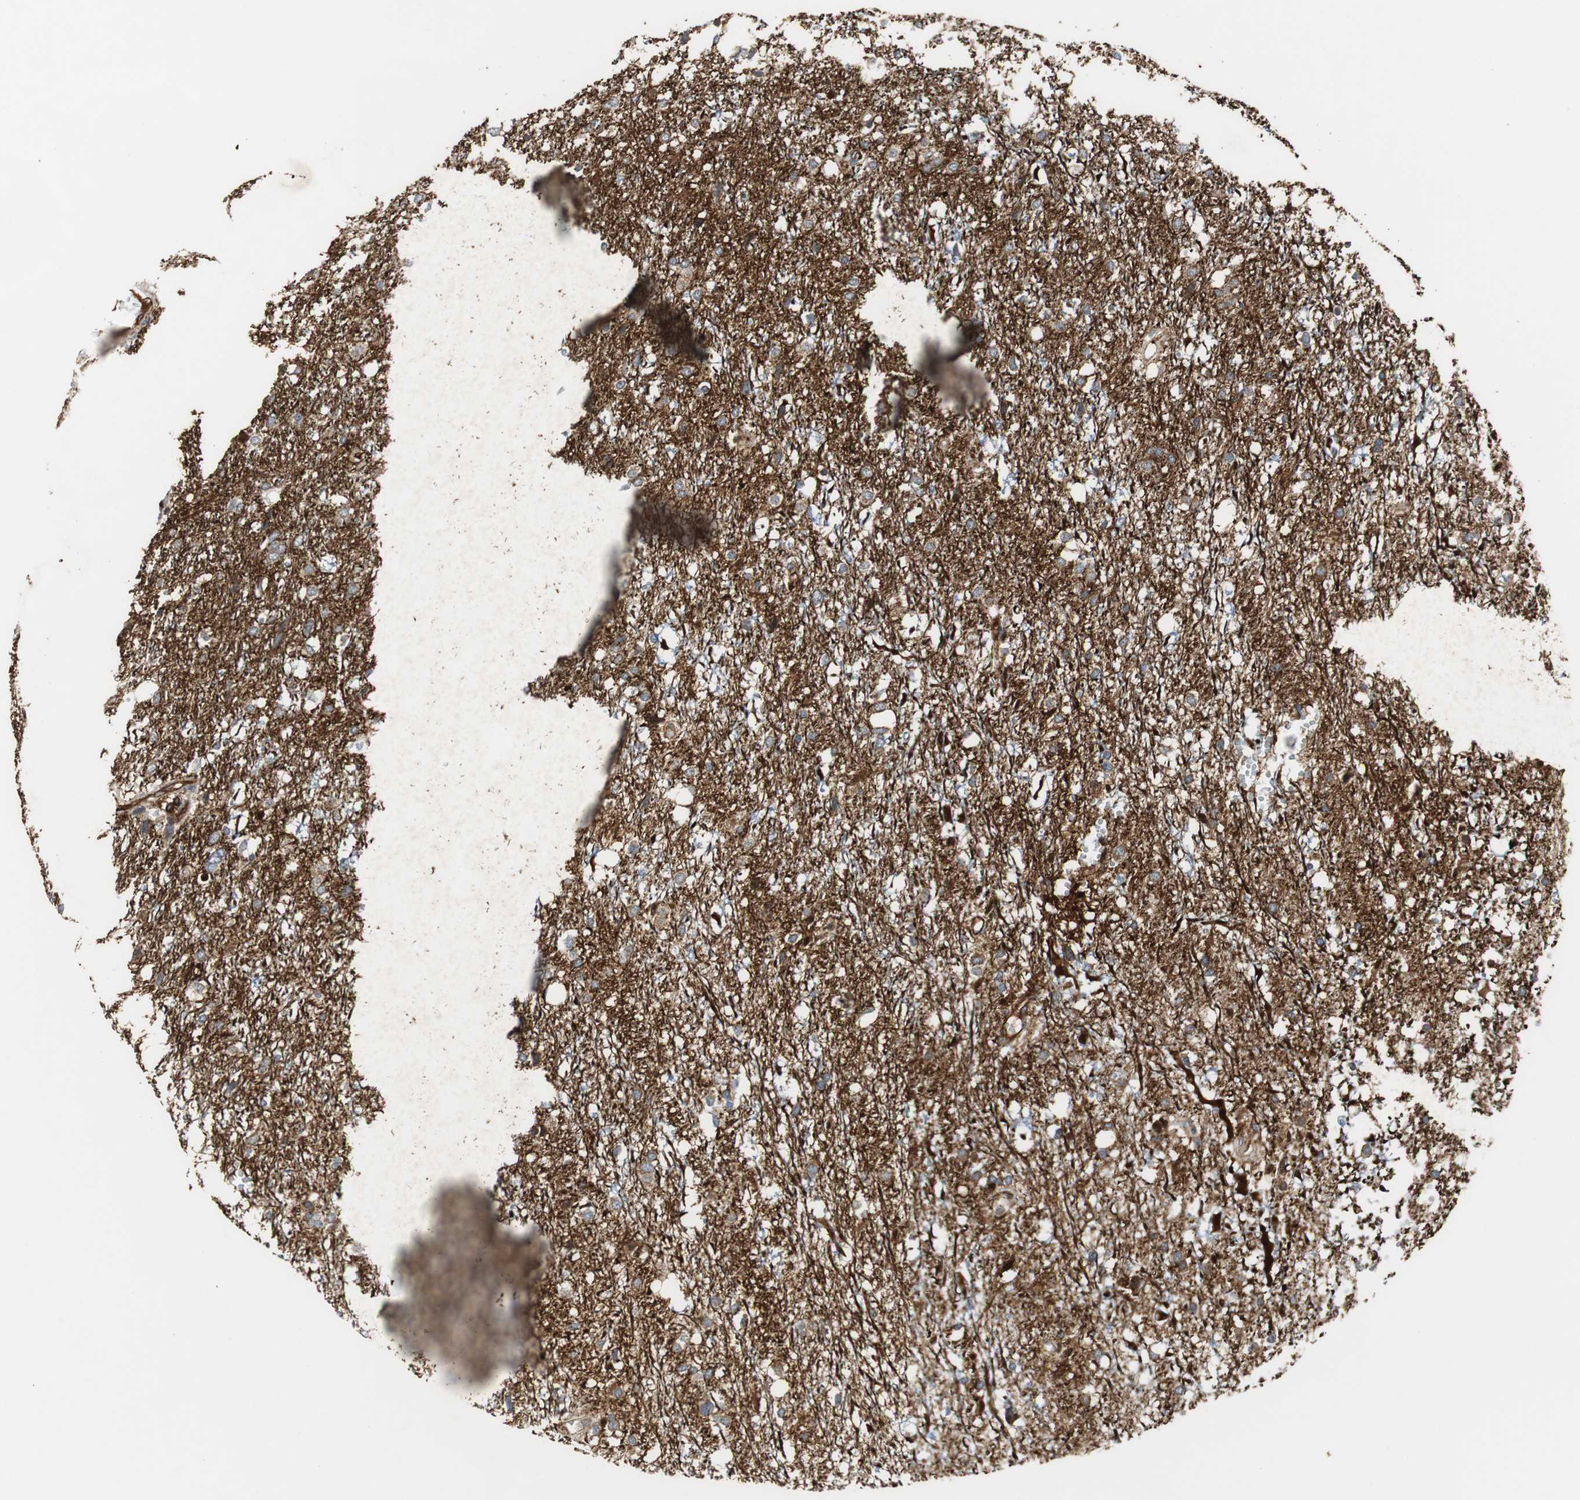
{"staining": {"intensity": "negative", "quantity": "none", "location": "none"}, "tissue": "glioma", "cell_type": "Tumor cells", "image_type": "cancer", "snomed": [{"axis": "morphology", "description": "Glioma, malignant, High grade"}, {"axis": "topography", "description": "Brain"}], "caption": "Tumor cells are negative for protein expression in human malignant high-grade glioma.", "gene": "TUBA4A", "patient": {"sex": "female", "age": 59}}